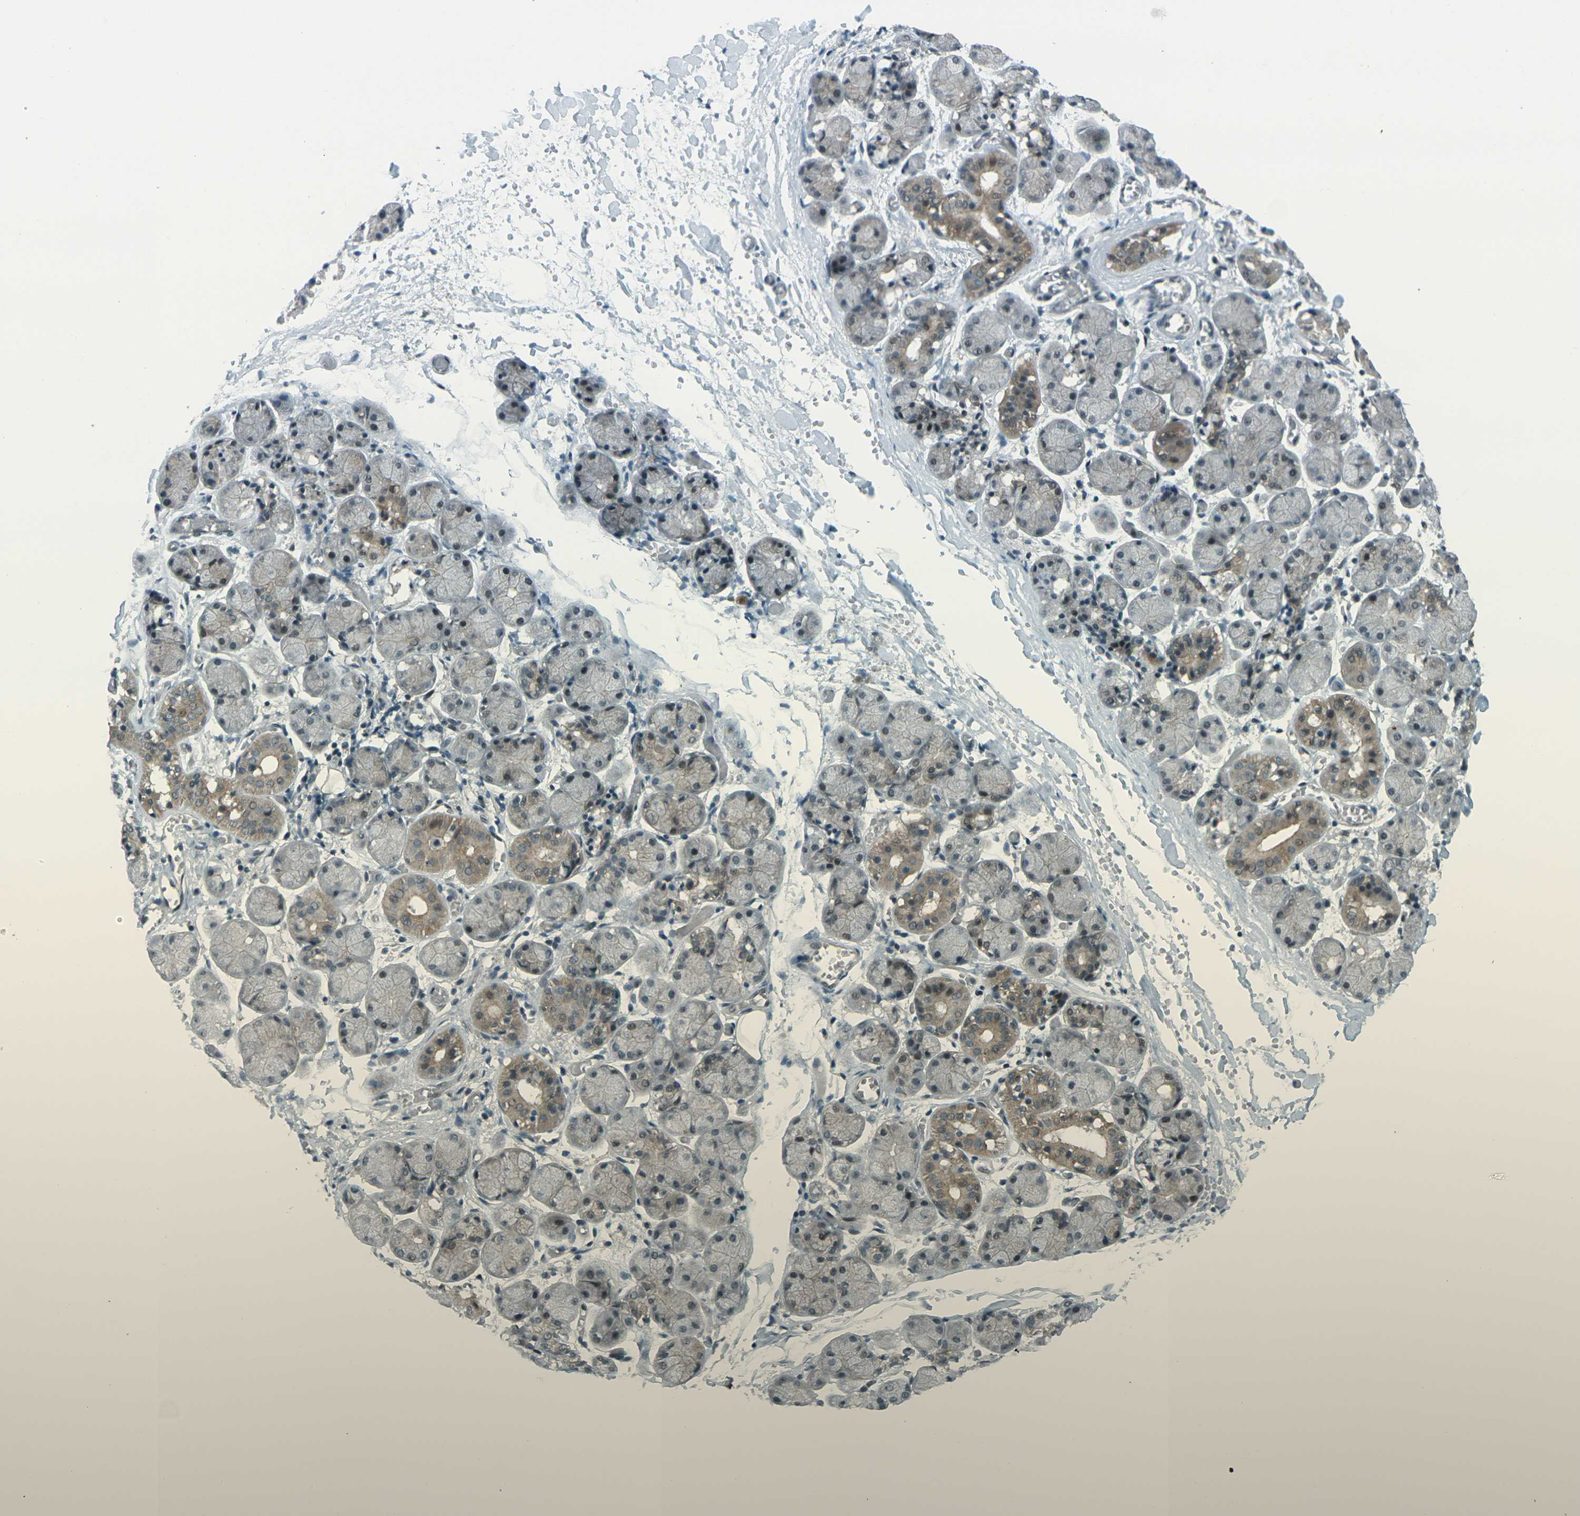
{"staining": {"intensity": "moderate", "quantity": "<25%", "location": "cytoplasmic/membranous"}, "tissue": "salivary gland", "cell_type": "Glandular cells", "image_type": "normal", "snomed": [{"axis": "morphology", "description": "Normal tissue, NOS"}, {"axis": "topography", "description": "Salivary gland"}], "caption": "Protein expression by immunohistochemistry shows moderate cytoplasmic/membranous expression in approximately <25% of glandular cells in unremarkable salivary gland. The staining was performed using DAB to visualize the protein expression in brown, while the nuclei were stained in blue with hematoxylin (Magnification: 20x).", "gene": "GPR19", "patient": {"sex": "female", "age": 24}}